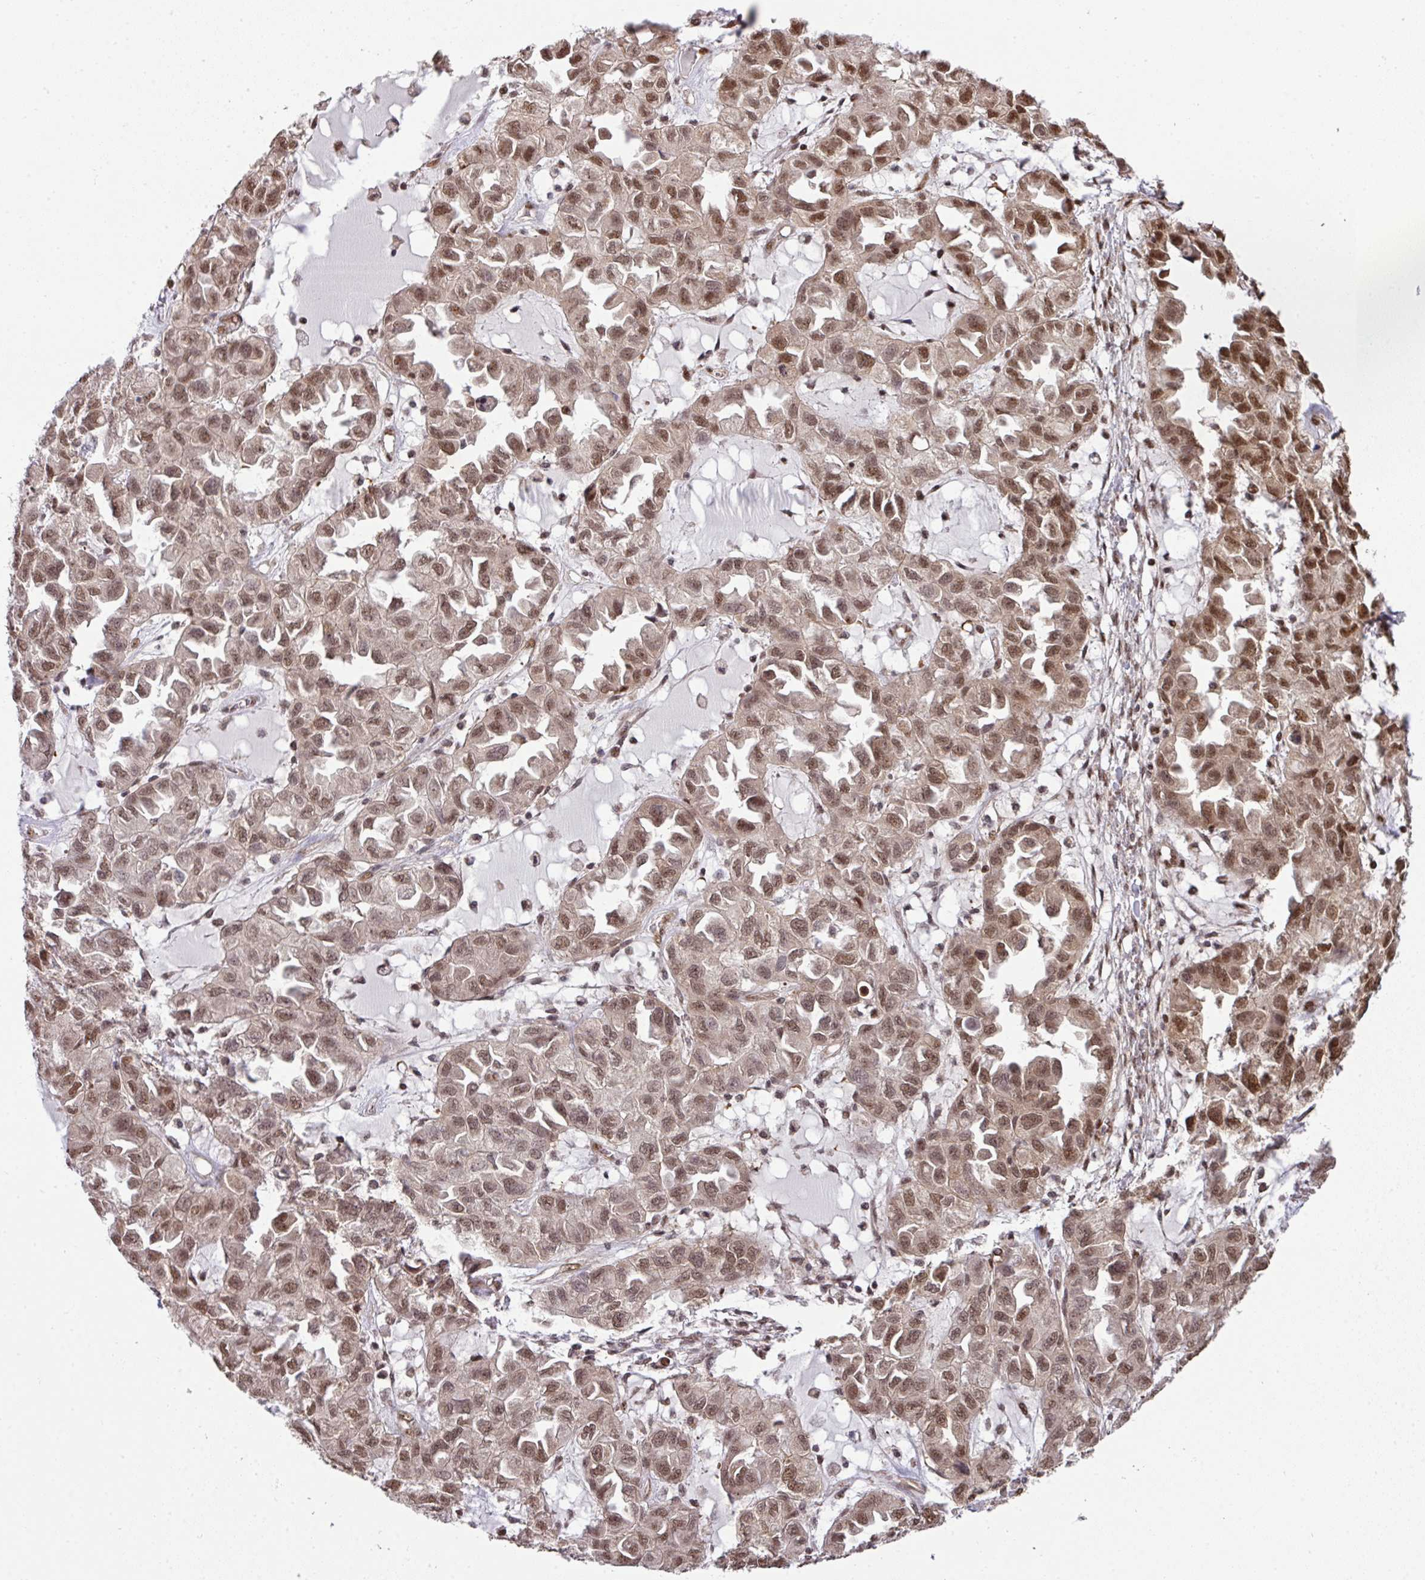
{"staining": {"intensity": "moderate", "quantity": ">75%", "location": "nuclear"}, "tissue": "ovarian cancer", "cell_type": "Tumor cells", "image_type": "cancer", "snomed": [{"axis": "morphology", "description": "Cystadenocarcinoma, serous, NOS"}, {"axis": "topography", "description": "Ovary"}], "caption": "Serous cystadenocarcinoma (ovarian) stained with a brown dye reveals moderate nuclear positive positivity in approximately >75% of tumor cells.", "gene": "PLK1", "patient": {"sex": "female", "age": 84}}